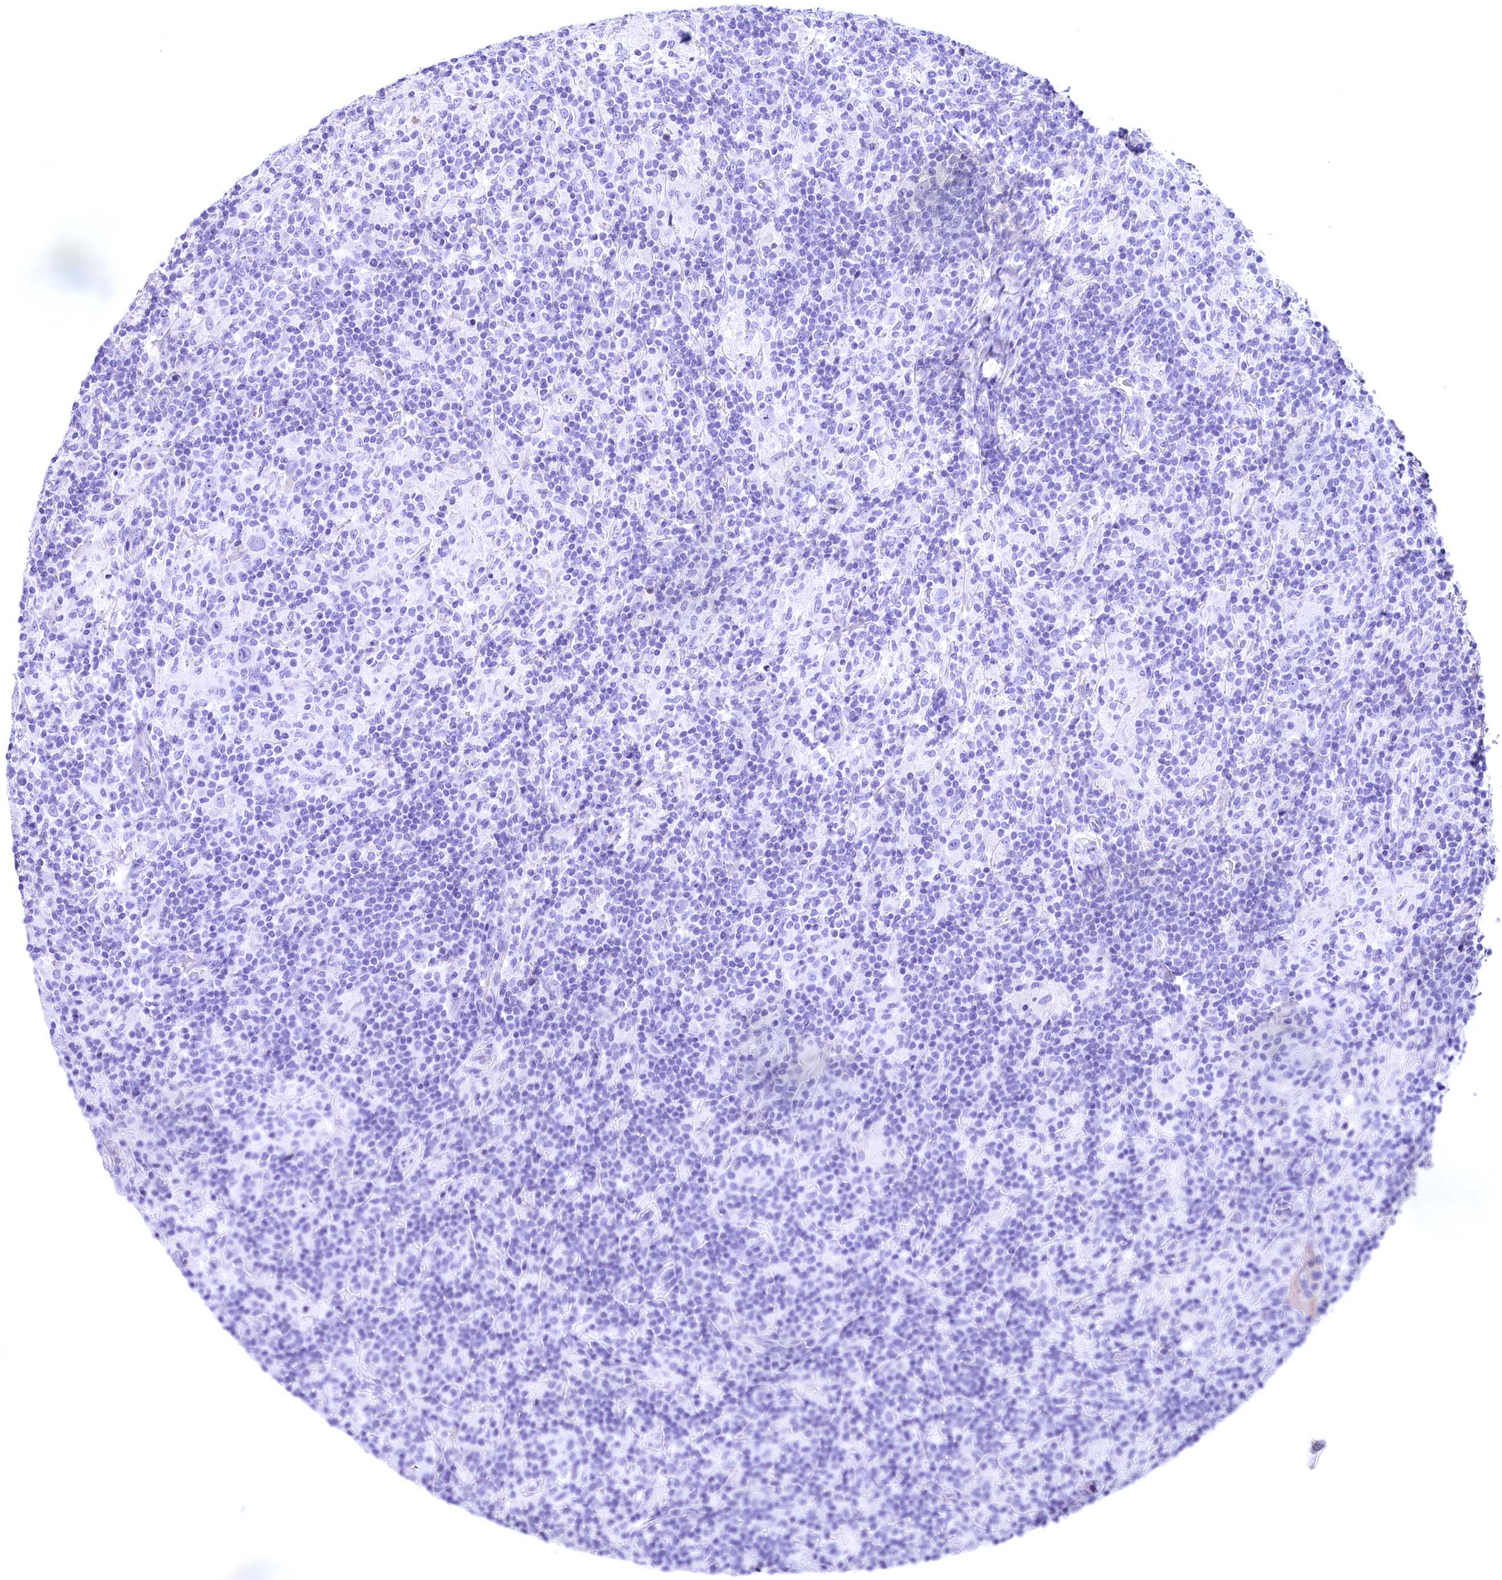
{"staining": {"intensity": "negative", "quantity": "none", "location": "none"}, "tissue": "lymphoma", "cell_type": "Tumor cells", "image_type": "cancer", "snomed": [{"axis": "morphology", "description": "Hodgkin's disease, NOS"}, {"axis": "topography", "description": "Lymph node"}], "caption": "Lymphoma stained for a protein using IHC shows no expression tumor cells.", "gene": "SKIDA1", "patient": {"sex": "male", "age": 70}}